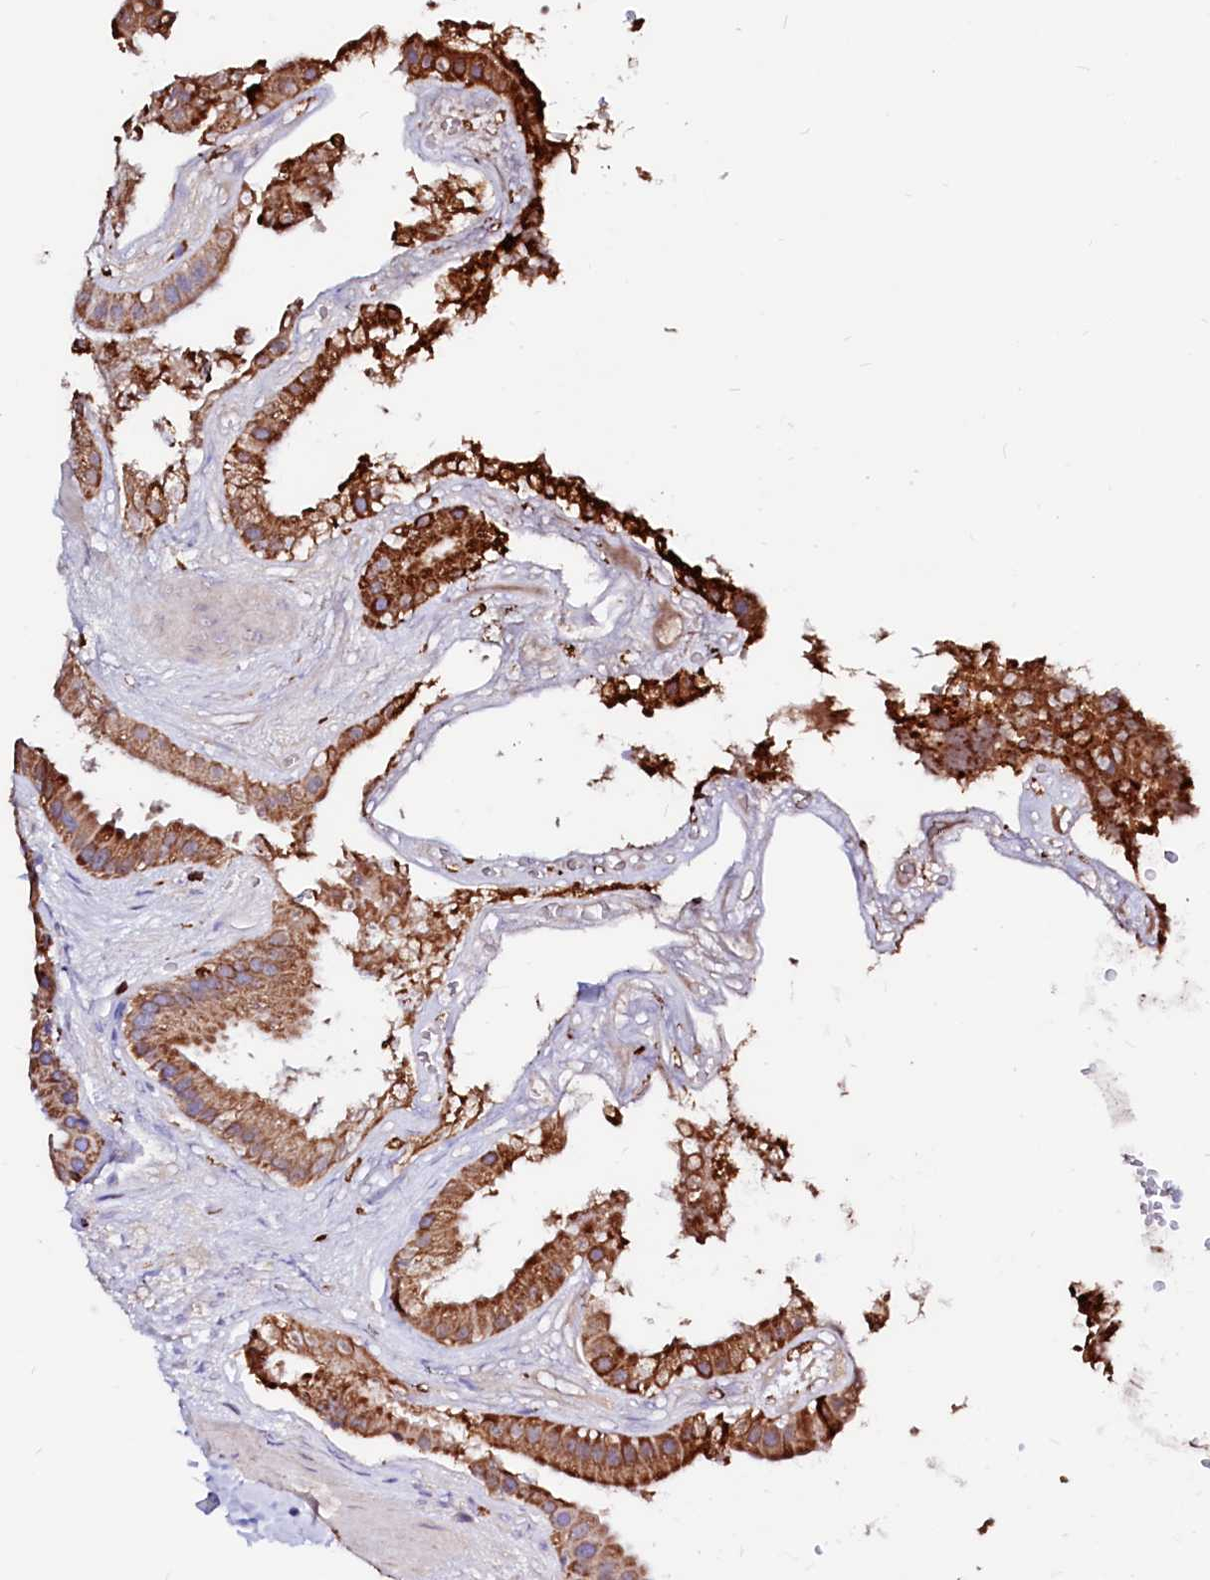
{"staining": {"intensity": "strong", "quantity": ">75%", "location": "cytoplasmic/membranous"}, "tissue": "gallbladder", "cell_type": "Glandular cells", "image_type": "normal", "snomed": [{"axis": "morphology", "description": "Normal tissue, NOS"}, {"axis": "topography", "description": "Gallbladder"}], "caption": "Strong cytoplasmic/membranous positivity for a protein is identified in approximately >75% of glandular cells of unremarkable gallbladder using immunohistochemistry (IHC).", "gene": "MAOB", "patient": {"sex": "male", "age": 55}}